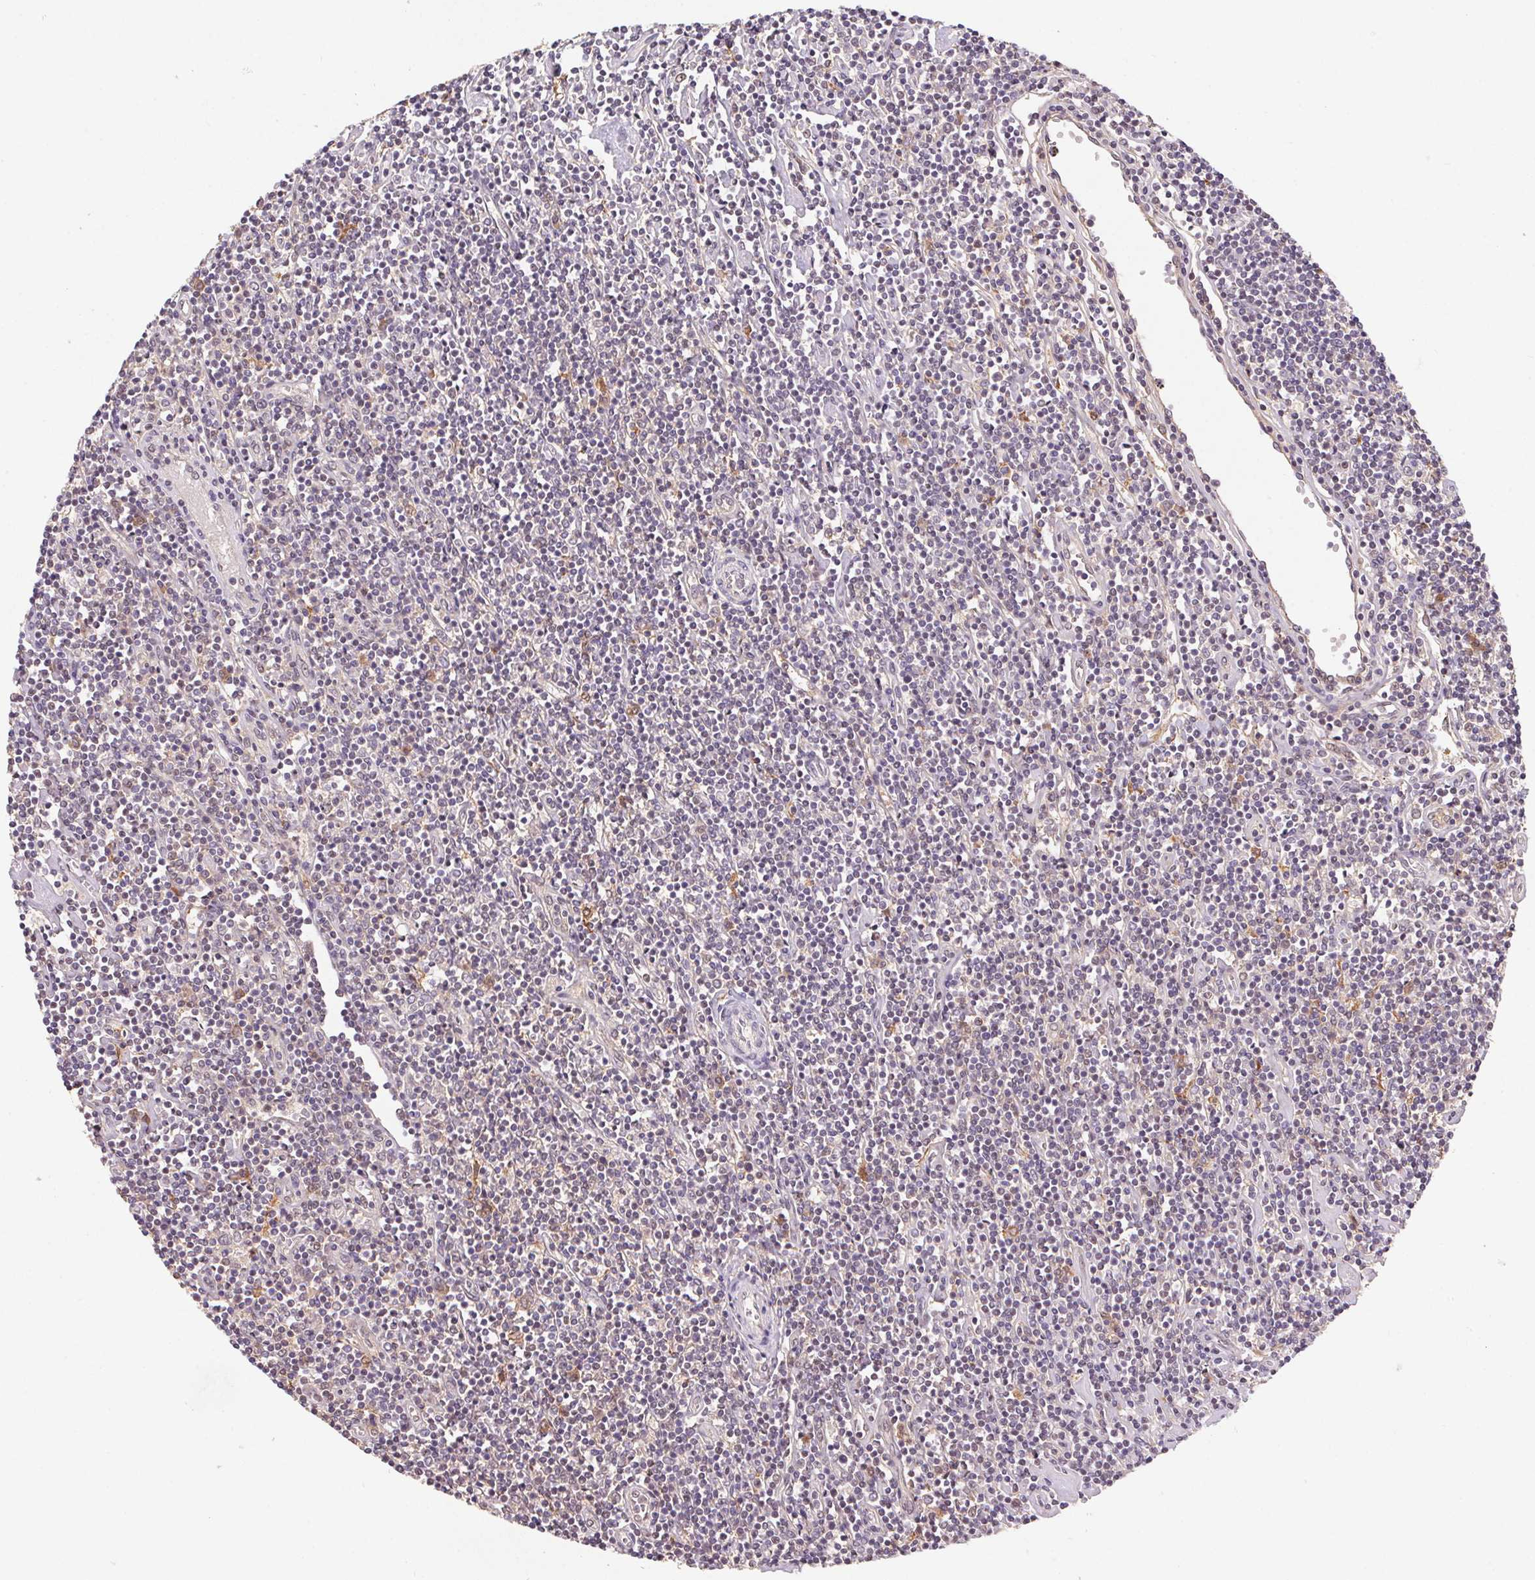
{"staining": {"intensity": "negative", "quantity": "none", "location": "none"}, "tissue": "lymphoma", "cell_type": "Tumor cells", "image_type": "cancer", "snomed": [{"axis": "morphology", "description": "Hodgkin's disease, NOS"}, {"axis": "topography", "description": "Lymph node"}], "caption": "Photomicrograph shows no protein expression in tumor cells of Hodgkin's disease tissue.", "gene": "SLC52A2", "patient": {"sex": "male", "age": 40}}